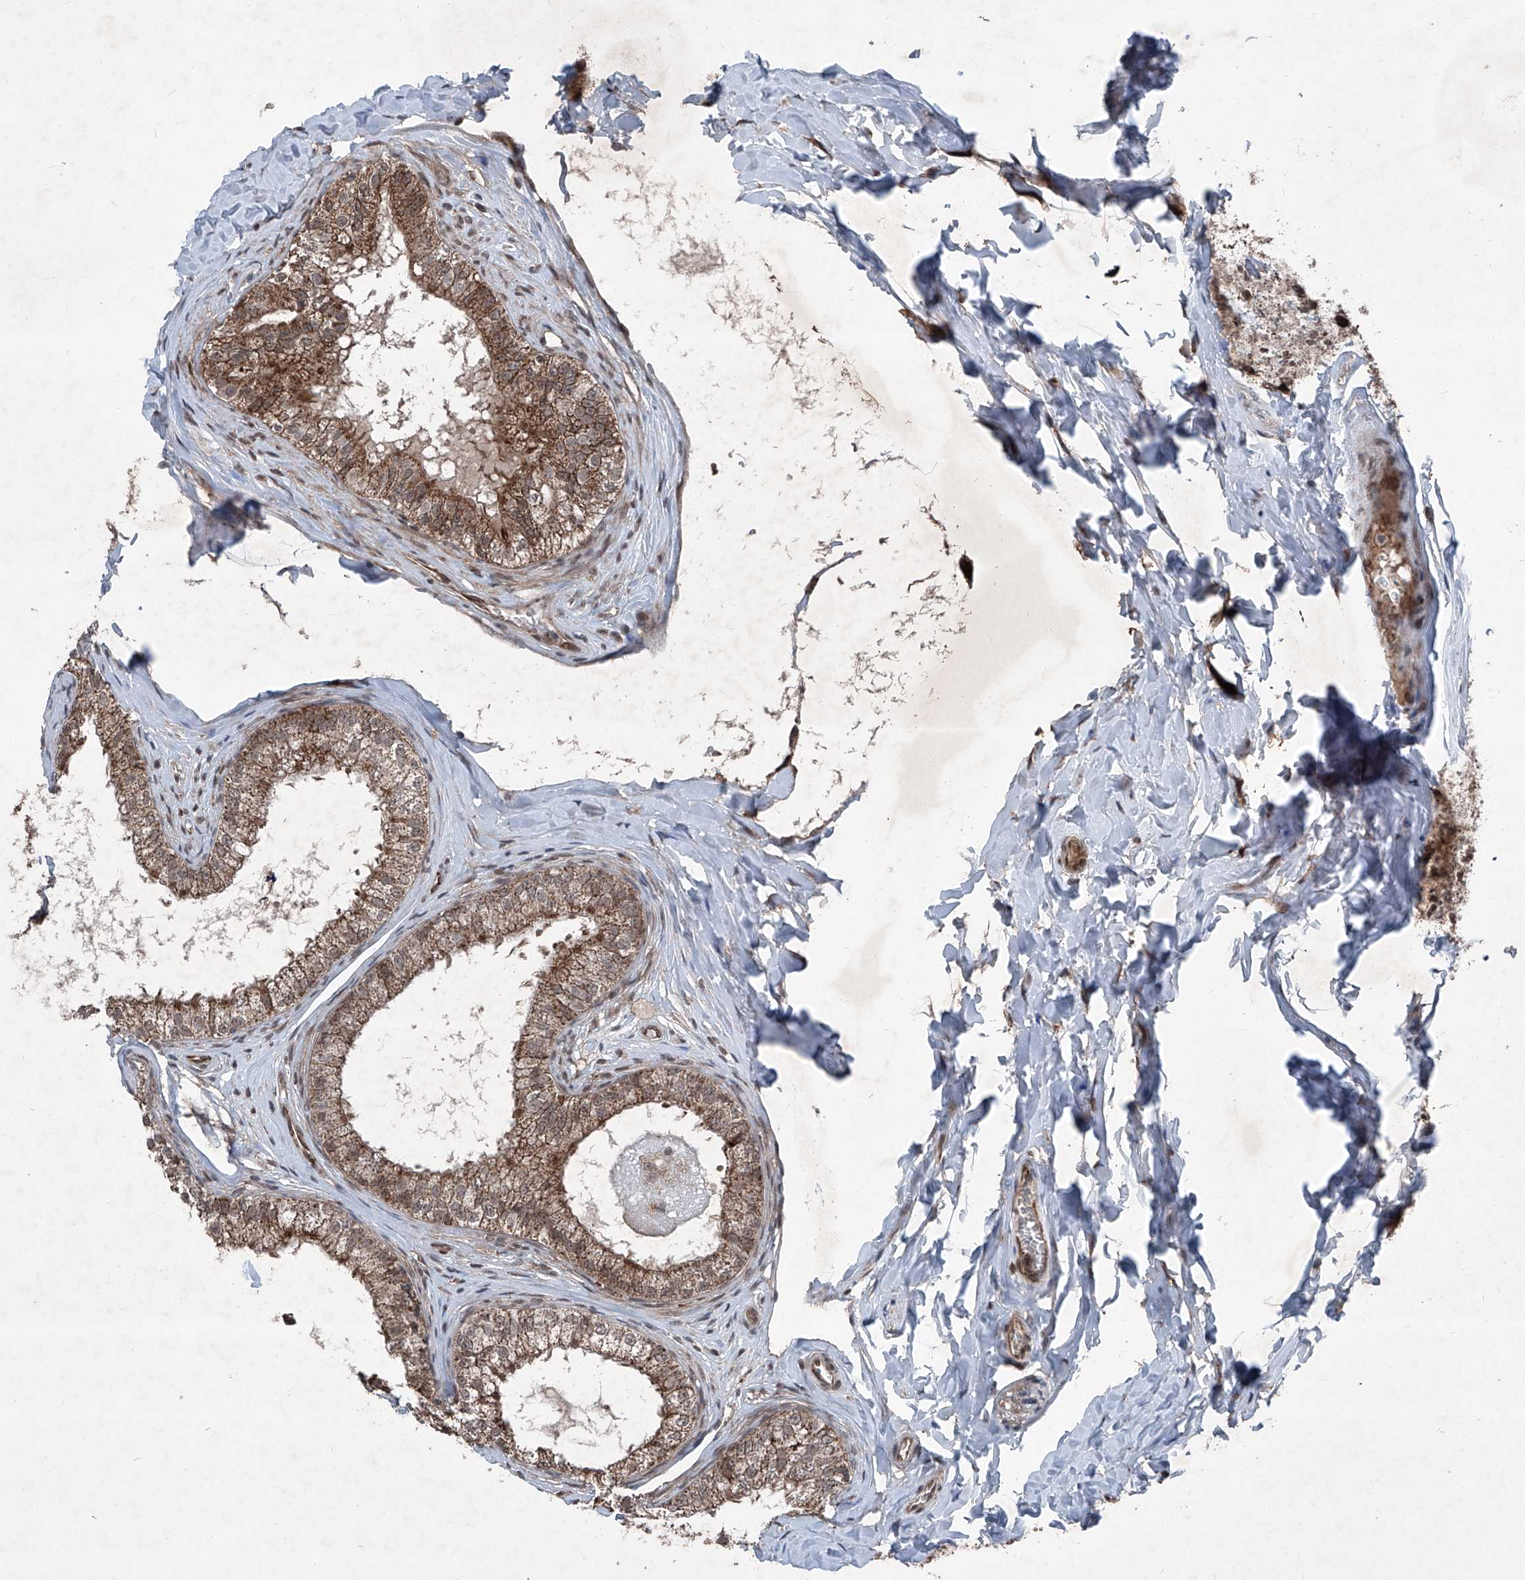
{"staining": {"intensity": "moderate", "quantity": ">75%", "location": "cytoplasmic/membranous,nuclear"}, "tissue": "epididymis", "cell_type": "Glandular cells", "image_type": "normal", "snomed": [{"axis": "morphology", "description": "Normal tissue, NOS"}, {"axis": "topography", "description": "Epididymis"}], "caption": "Protein analysis of benign epididymis demonstrates moderate cytoplasmic/membranous,nuclear expression in approximately >75% of glandular cells.", "gene": "COA7", "patient": {"sex": "male", "age": 29}}